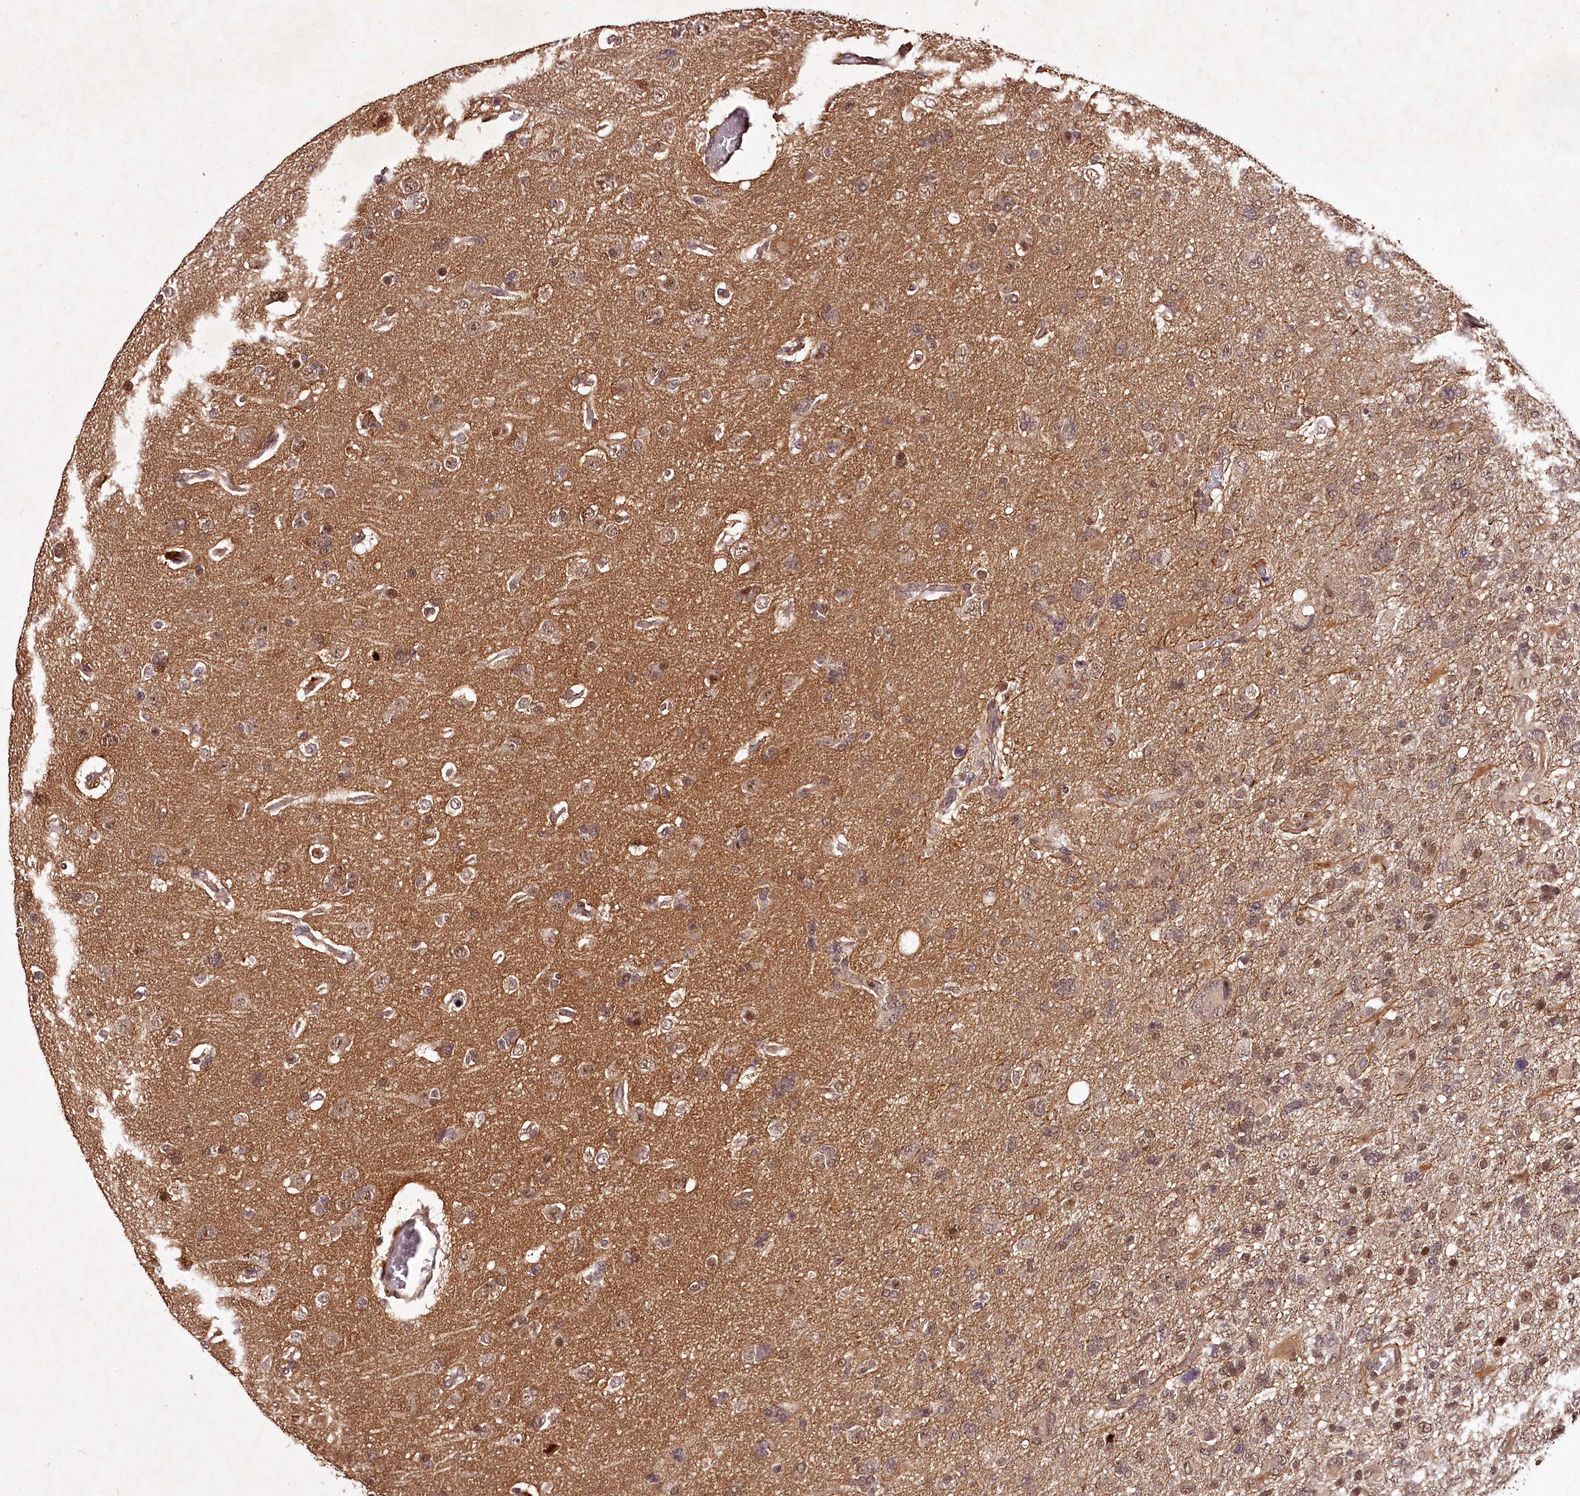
{"staining": {"intensity": "moderate", "quantity": ">75%", "location": "nuclear"}, "tissue": "glioma", "cell_type": "Tumor cells", "image_type": "cancer", "snomed": [{"axis": "morphology", "description": "Glioma, malignant, High grade"}, {"axis": "topography", "description": "Brain"}], "caption": "A histopathology image of human glioma stained for a protein exhibits moderate nuclear brown staining in tumor cells.", "gene": "MAML3", "patient": {"sex": "male", "age": 61}}